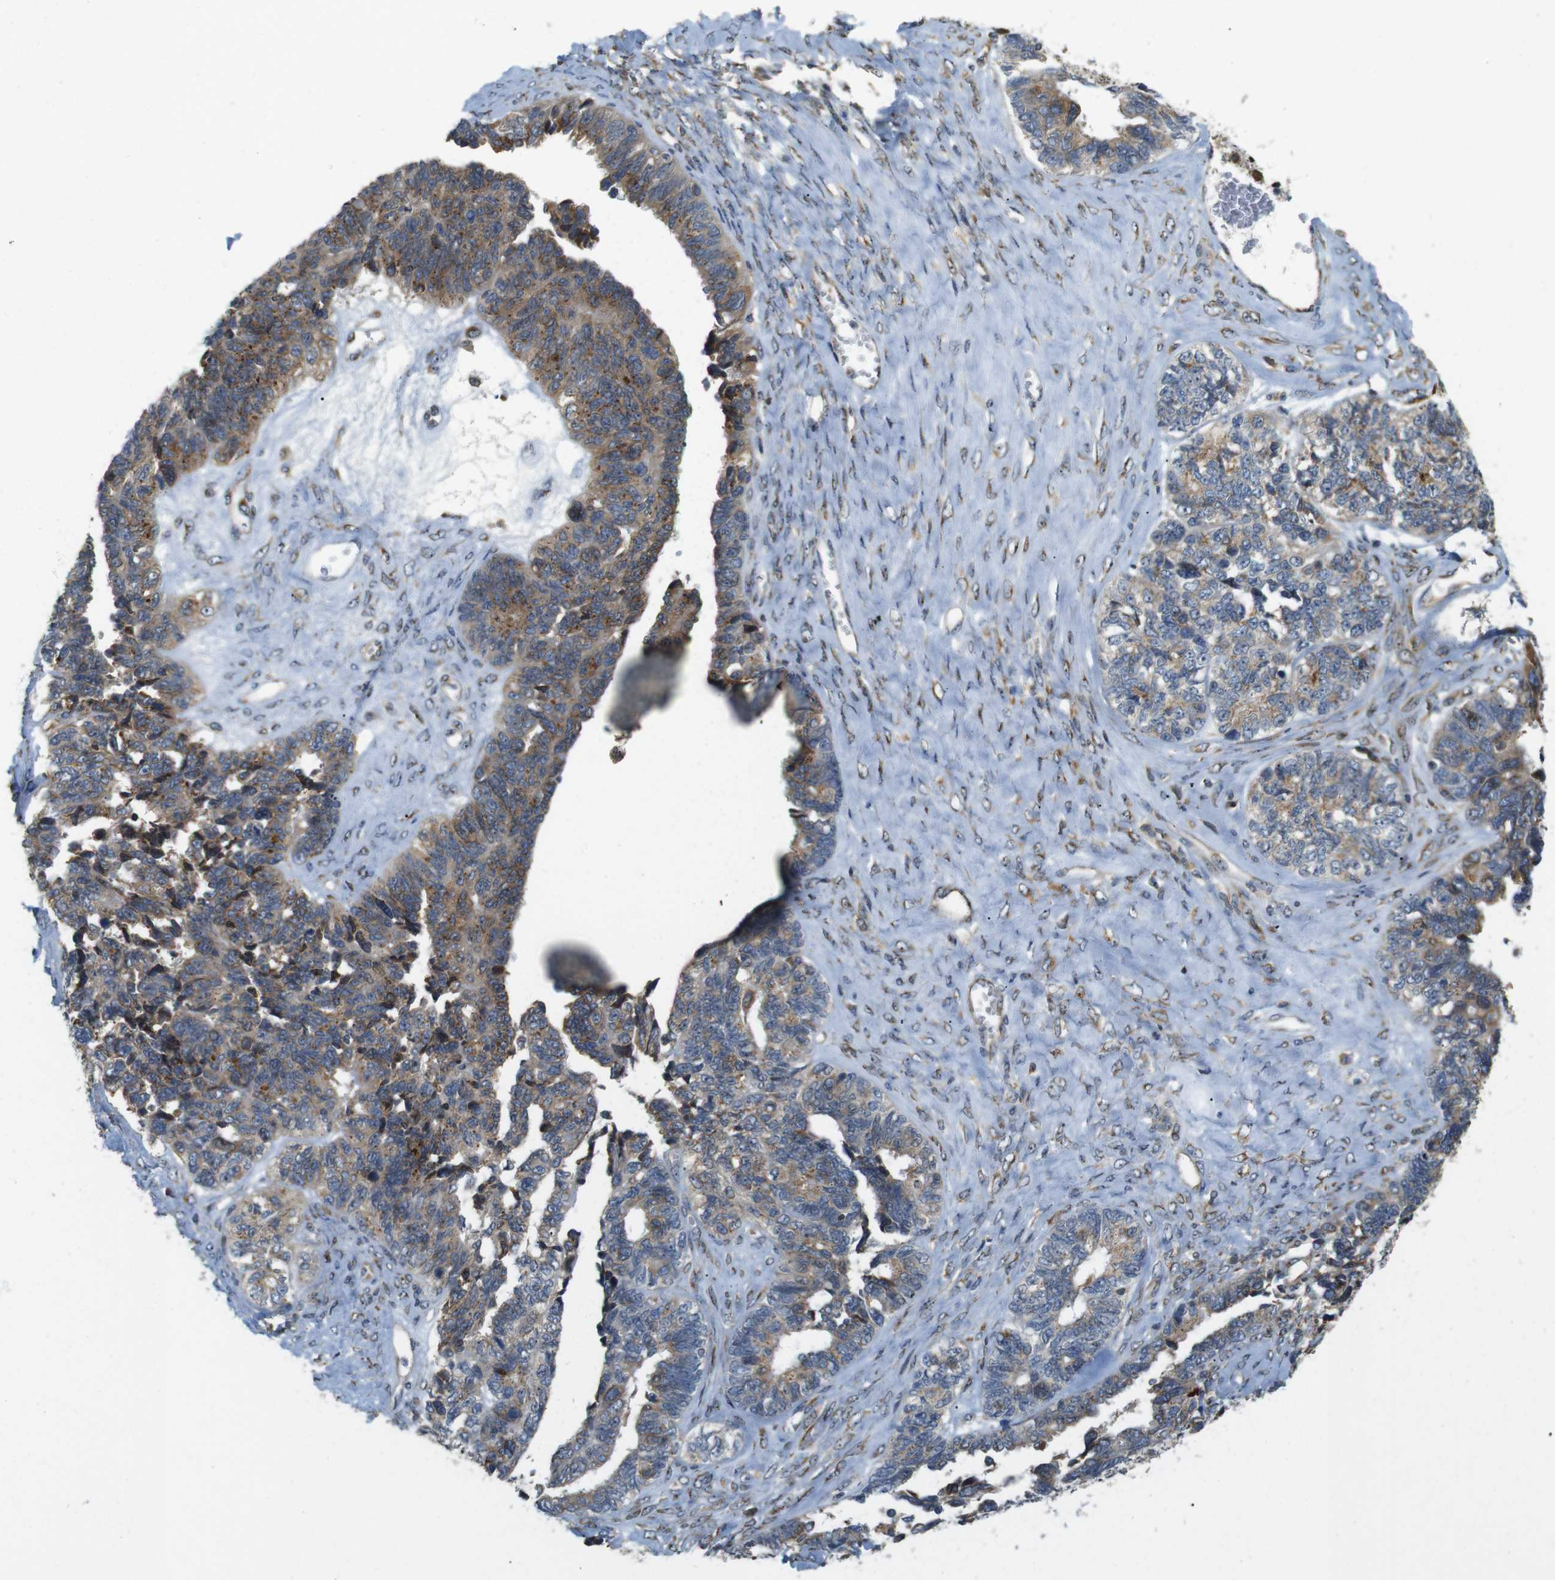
{"staining": {"intensity": "moderate", "quantity": ">75%", "location": "cytoplasmic/membranous"}, "tissue": "ovarian cancer", "cell_type": "Tumor cells", "image_type": "cancer", "snomed": [{"axis": "morphology", "description": "Cystadenocarcinoma, serous, NOS"}, {"axis": "topography", "description": "Ovary"}], "caption": "A photomicrograph showing moderate cytoplasmic/membranous expression in about >75% of tumor cells in serous cystadenocarcinoma (ovarian), as visualized by brown immunohistochemical staining.", "gene": "TMEM143", "patient": {"sex": "female", "age": 79}}